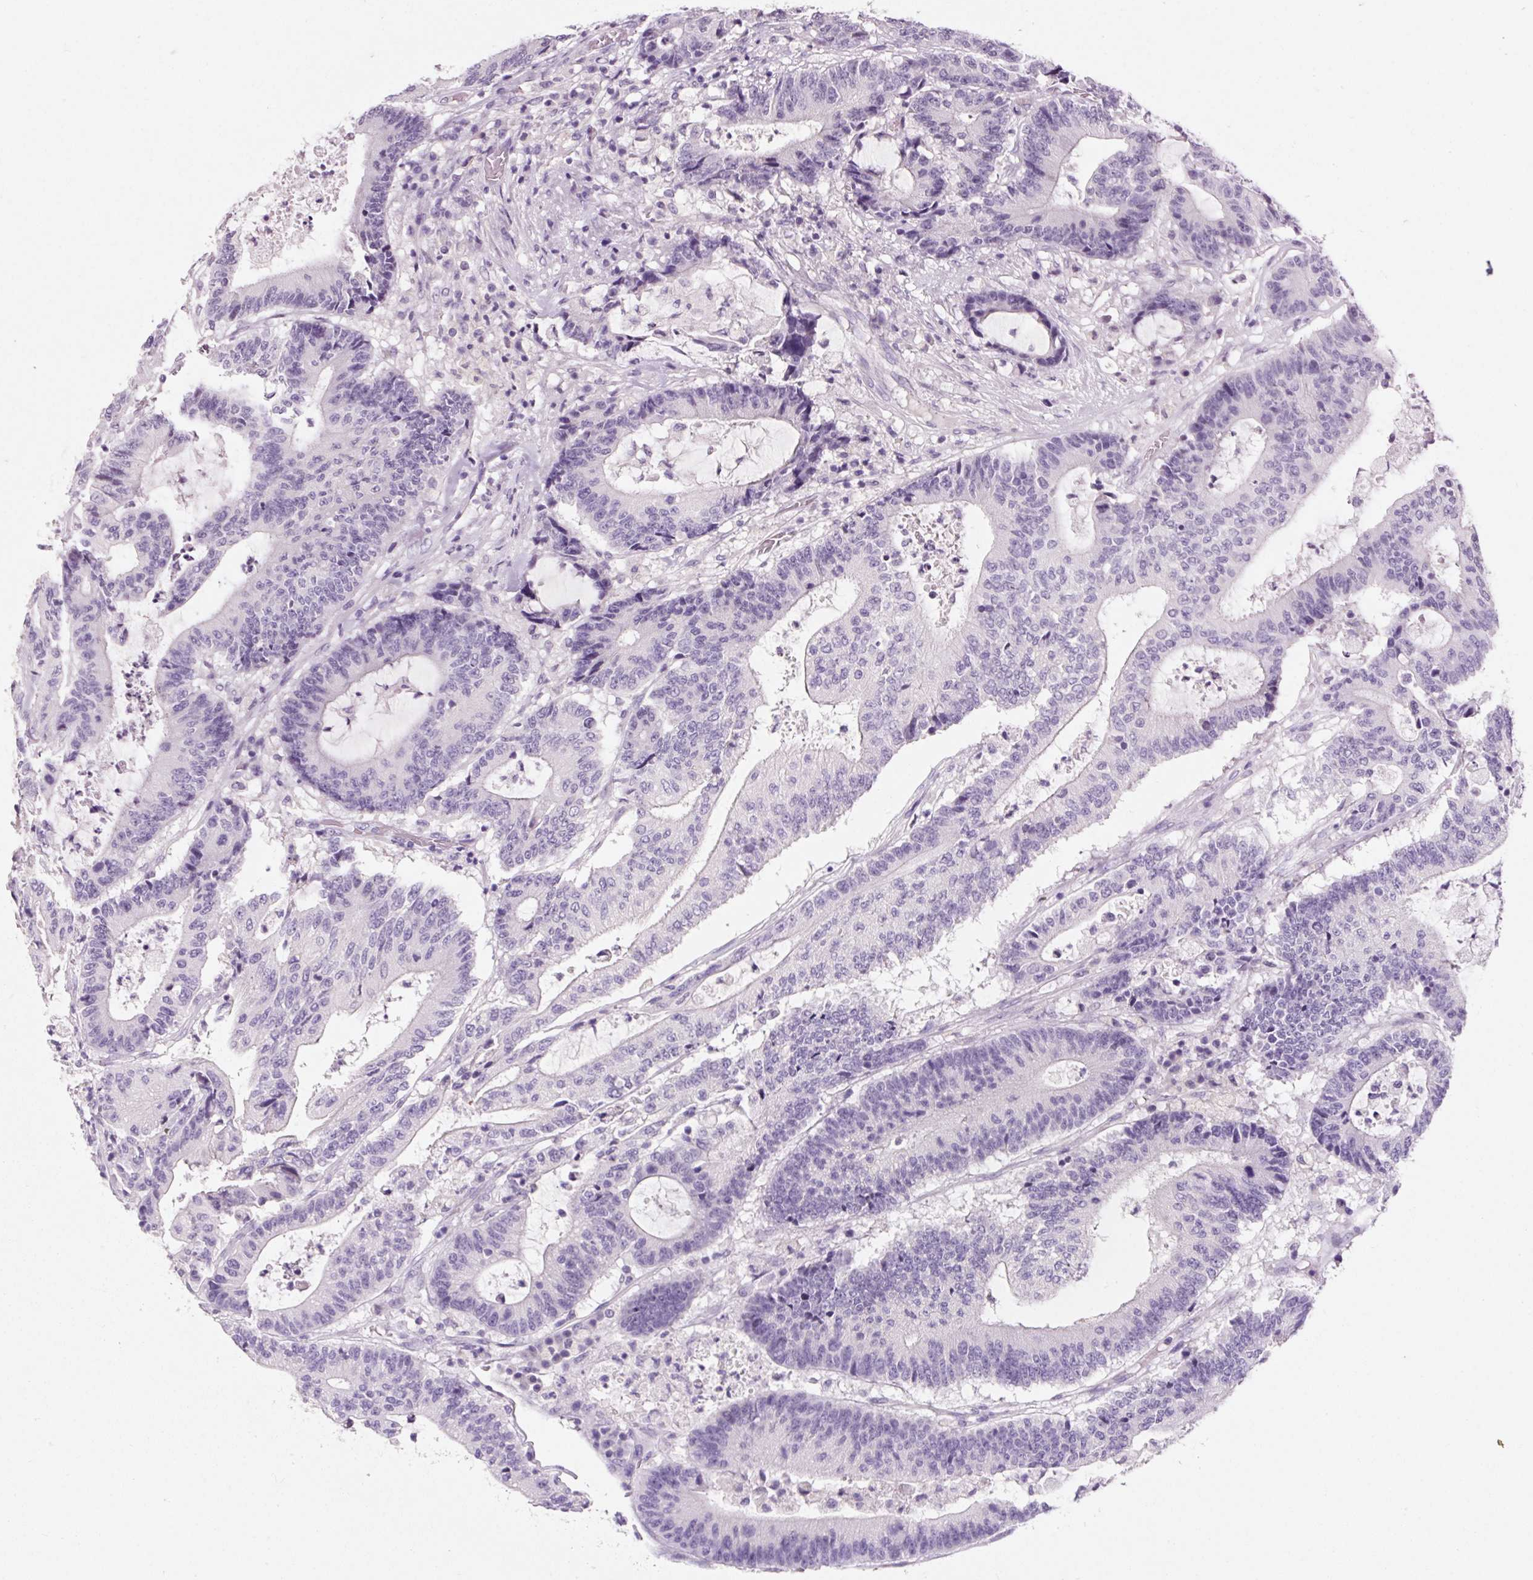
{"staining": {"intensity": "negative", "quantity": "none", "location": "none"}, "tissue": "colorectal cancer", "cell_type": "Tumor cells", "image_type": "cancer", "snomed": [{"axis": "morphology", "description": "Adenocarcinoma, NOS"}, {"axis": "topography", "description": "Colon"}], "caption": "Human colorectal cancer stained for a protein using immunohistochemistry (IHC) exhibits no expression in tumor cells.", "gene": "SYP", "patient": {"sex": "female", "age": 84}}